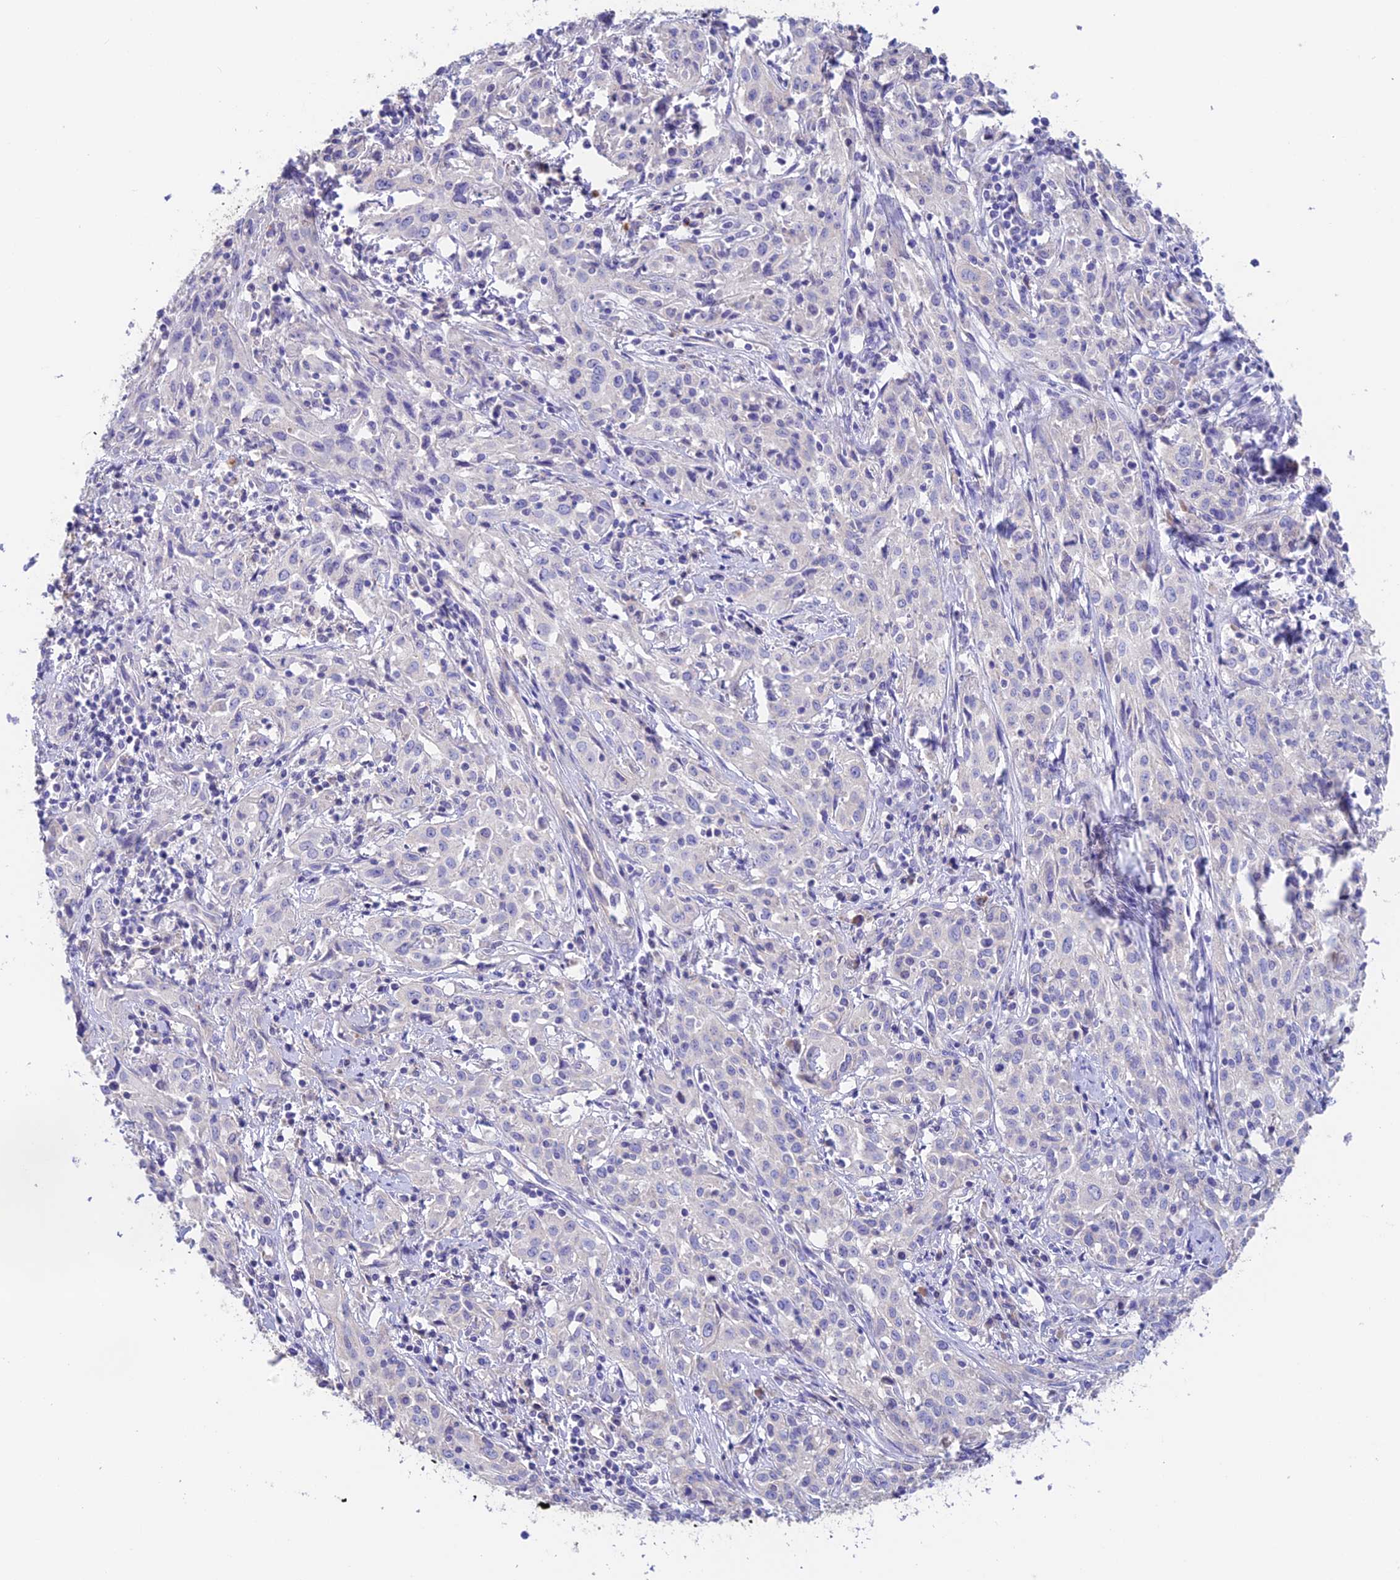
{"staining": {"intensity": "negative", "quantity": "none", "location": "none"}, "tissue": "cervical cancer", "cell_type": "Tumor cells", "image_type": "cancer", "snomed": [{"axis": "morphology", "description": "Squamous cell carcinoma, NOS"}, {"axis": "topography", "description": "Cervix"}], "caption": "DAB immunohistochemical staining of human cervical cancer demonstrates no significant expression in tumor cells.", "gene": "EMC3", "patient": {"sex": "female", "age": 57}}